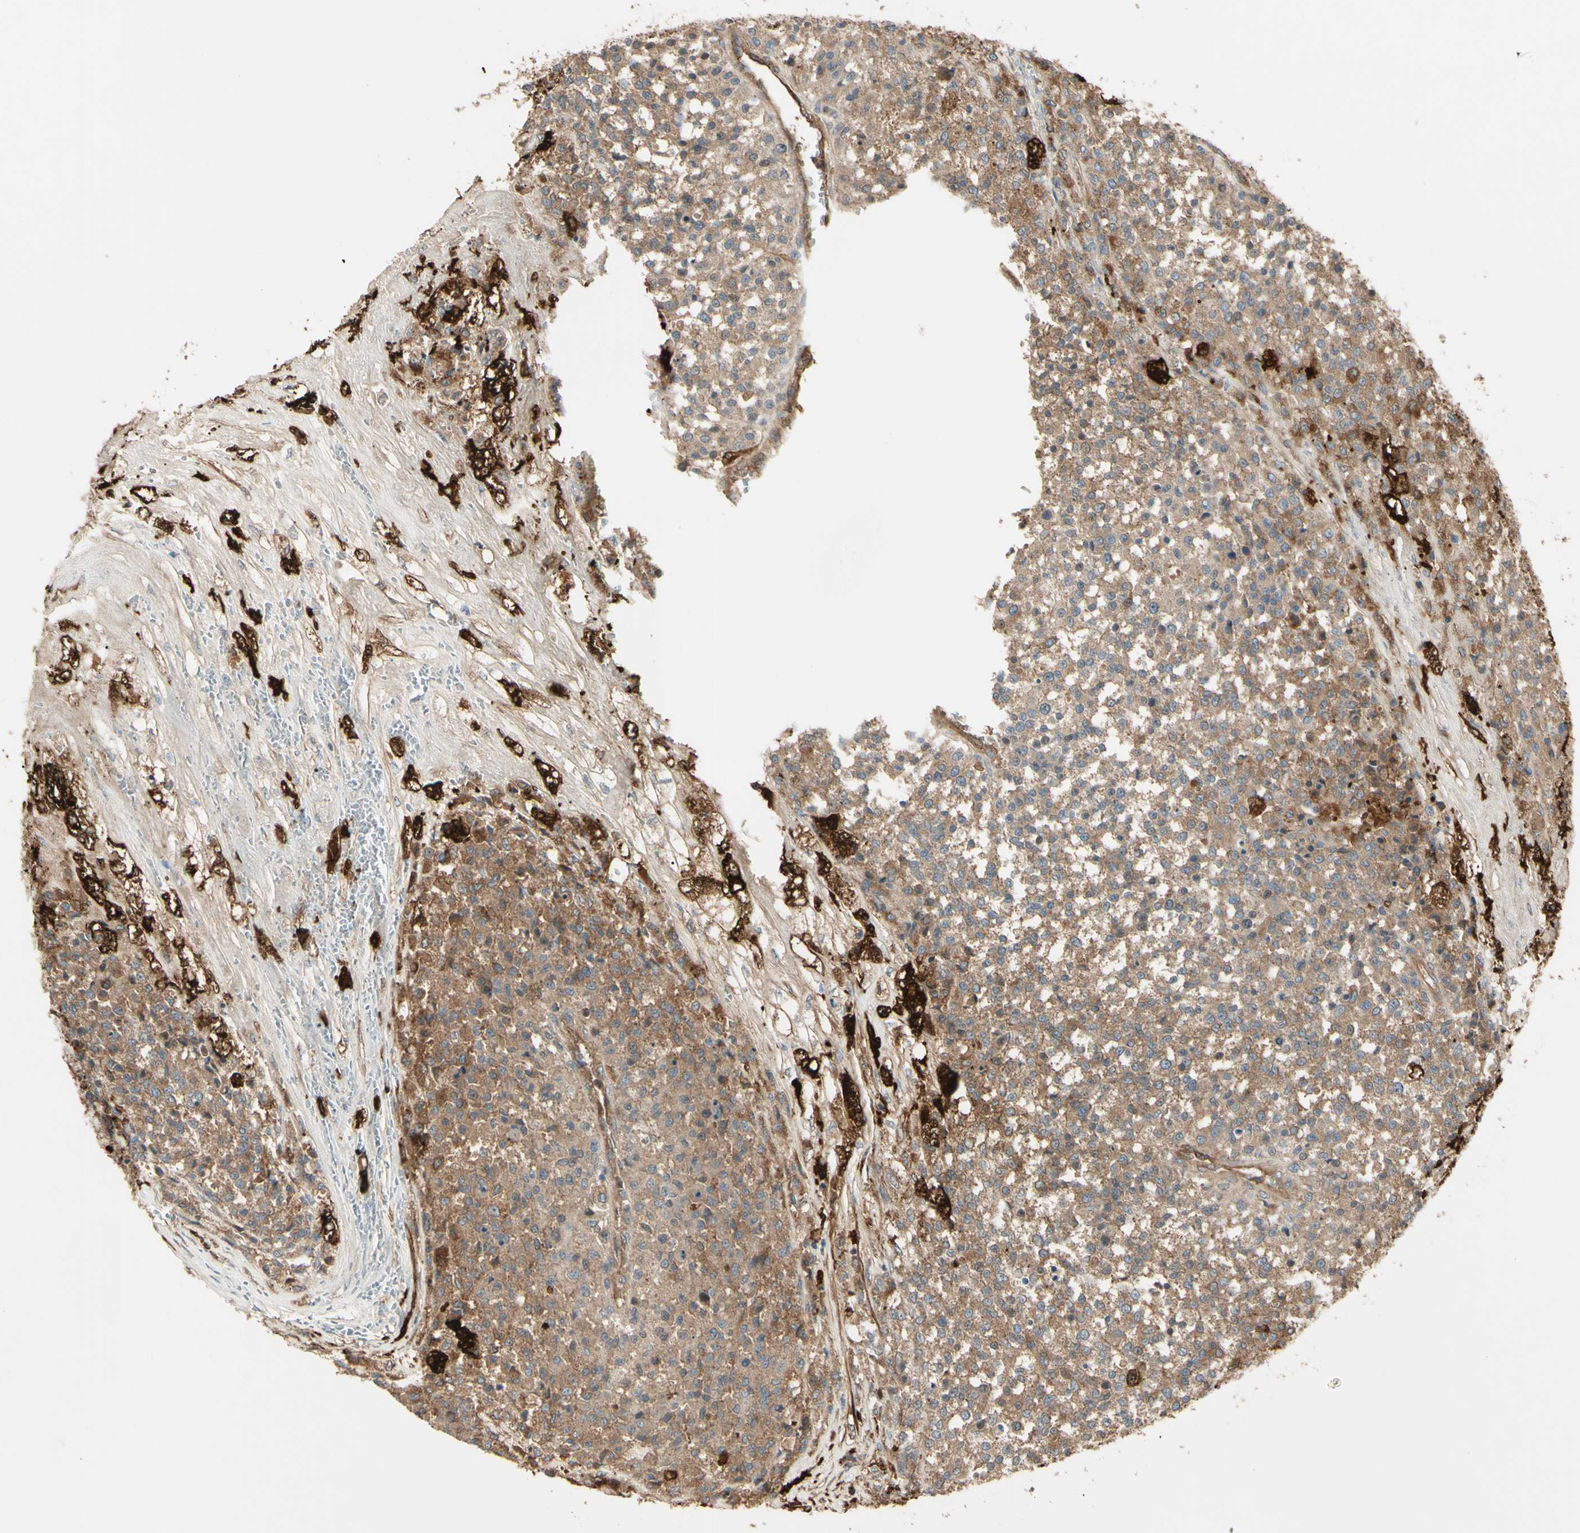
{"staining": {"intensity": "moderate", "quantity": ">75%", "location": "cytoplasmic/membranous"}, "tissue": "testis cancer", "cell_type": "Tumor cells", "image_type": "cancer", "snomed": [{"axis": "morphology", "description": "Seminoma, NOS"}, {"axis": "topography", "description": "Testis"}], "caption": "This is a histology image of immunohistochemistry (IHC) staining of testis seminoma, which shows moderate staining in the cytoplasmic/membranous of tumor cells.", "gene": "PTPN12", "patient": {"sex": "male", "age": 59}}